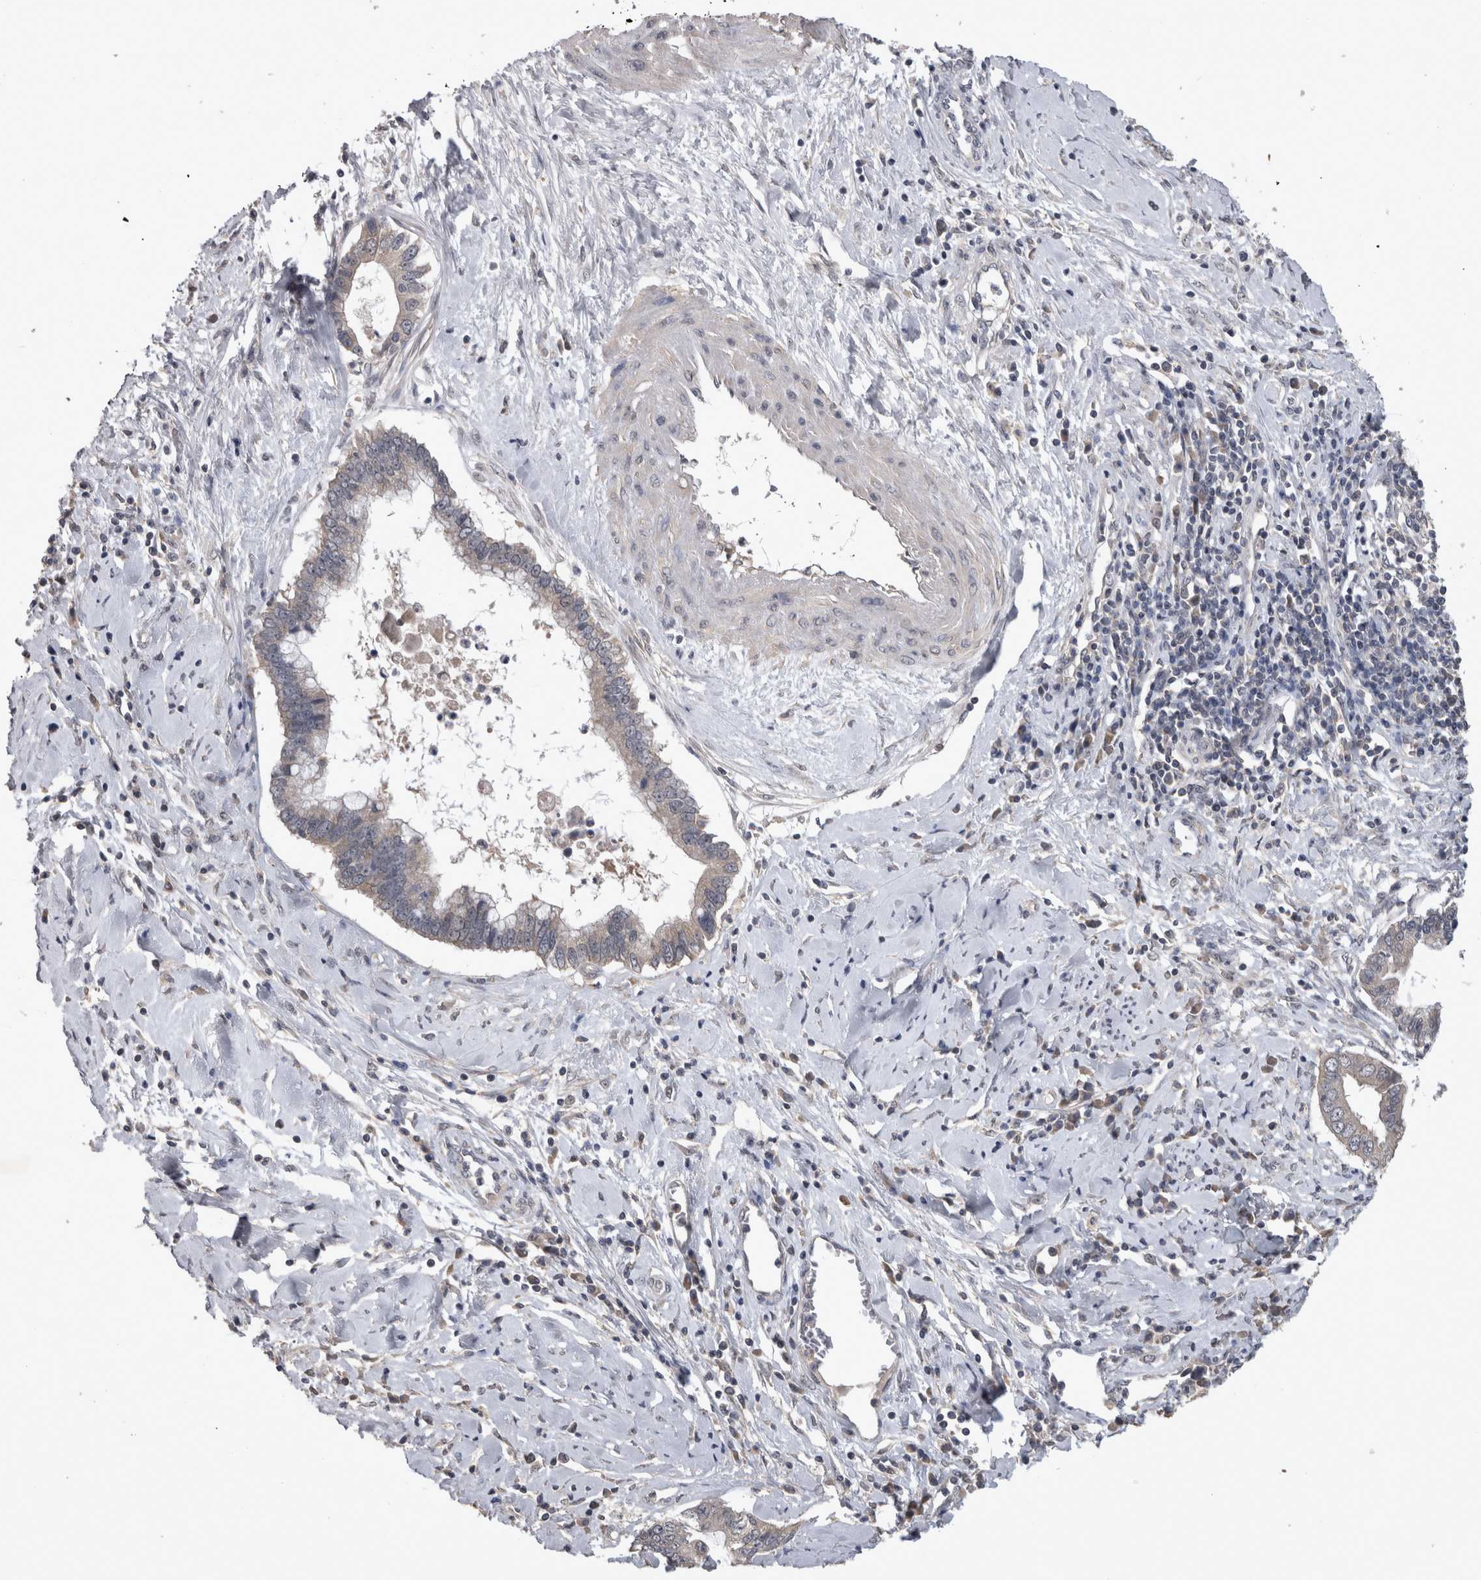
{"staining": {"intensity": "weak", "quantity": "<25%", "location": "cytoplasmic/membranous"}, "tissue": "cervical cancer", "cell_type": "Tumor cells", "image_type": "cancer", "snomed": [{"axis": "morphology", "description": "Adenocarcinoma, NOS"}, {"axis": "topography", "description": "Cervix"}], "caption": "IHC micrograph of neoplastic tissue: human cervical cancer stained with DAB (3,3'-diaminobenzidine) reveals no significant protein expression in tumor cells.", "gene": "ZNF114", "patient": {"sex": "female", "age": 44}}